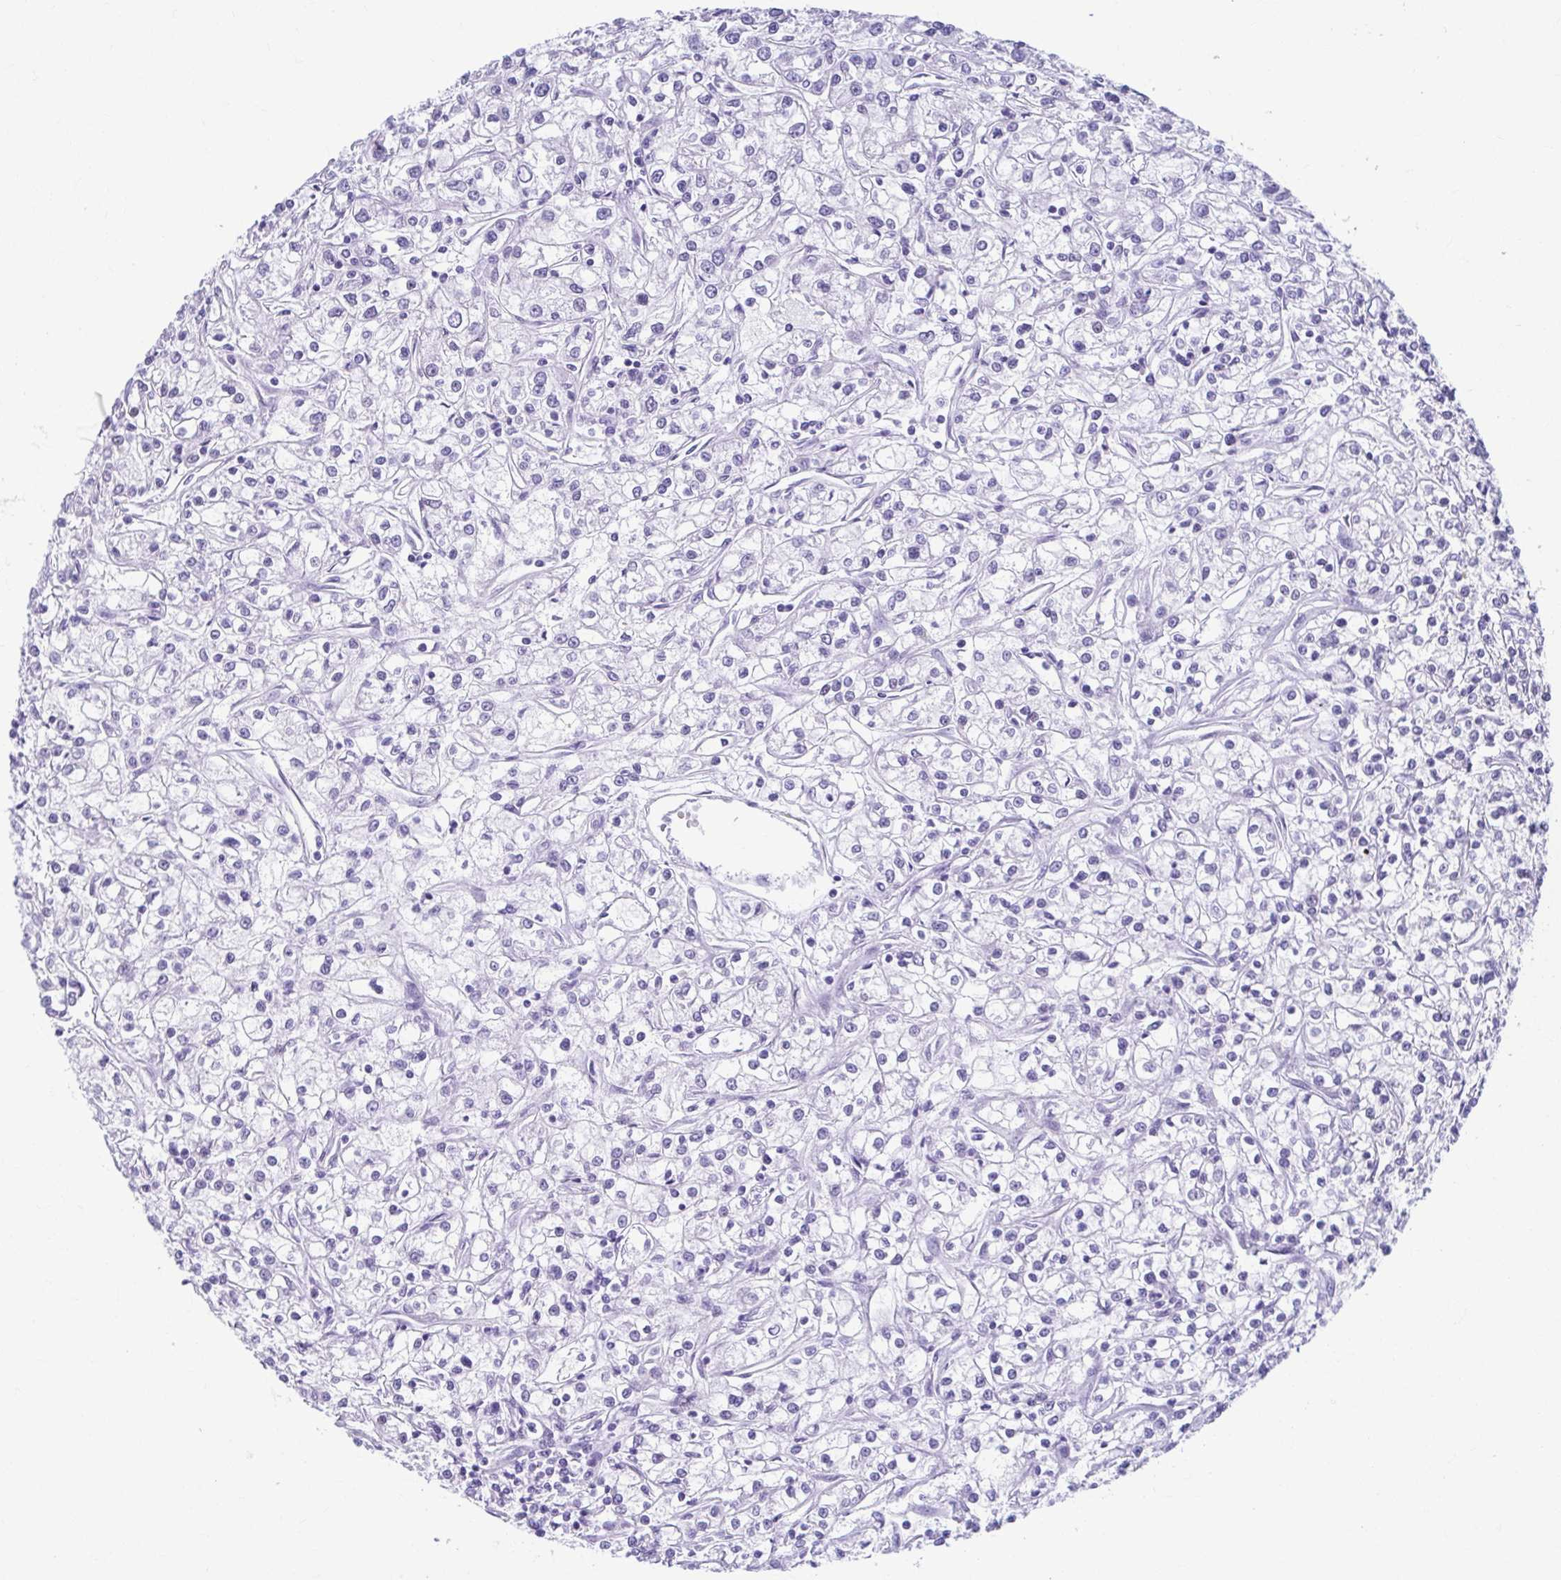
{"staining": {"intensity": "negative", "quantity": "none", "location": "none"}, "tissue": "renal cancer", "cell_type": "Tumor cells", "image_type": "cancer", "snomed": [{"axis": "morphology", "description": "Adenocarcinoma, NOS"}, {"axis": "topography", "description": "Kidney"}], "caption": "The photomicrograph reveals no staining of tumor cells in adenocarcinoma (renal).", "gene": "TCEAL3", "patient": {"sex": "female", "age": 59}}